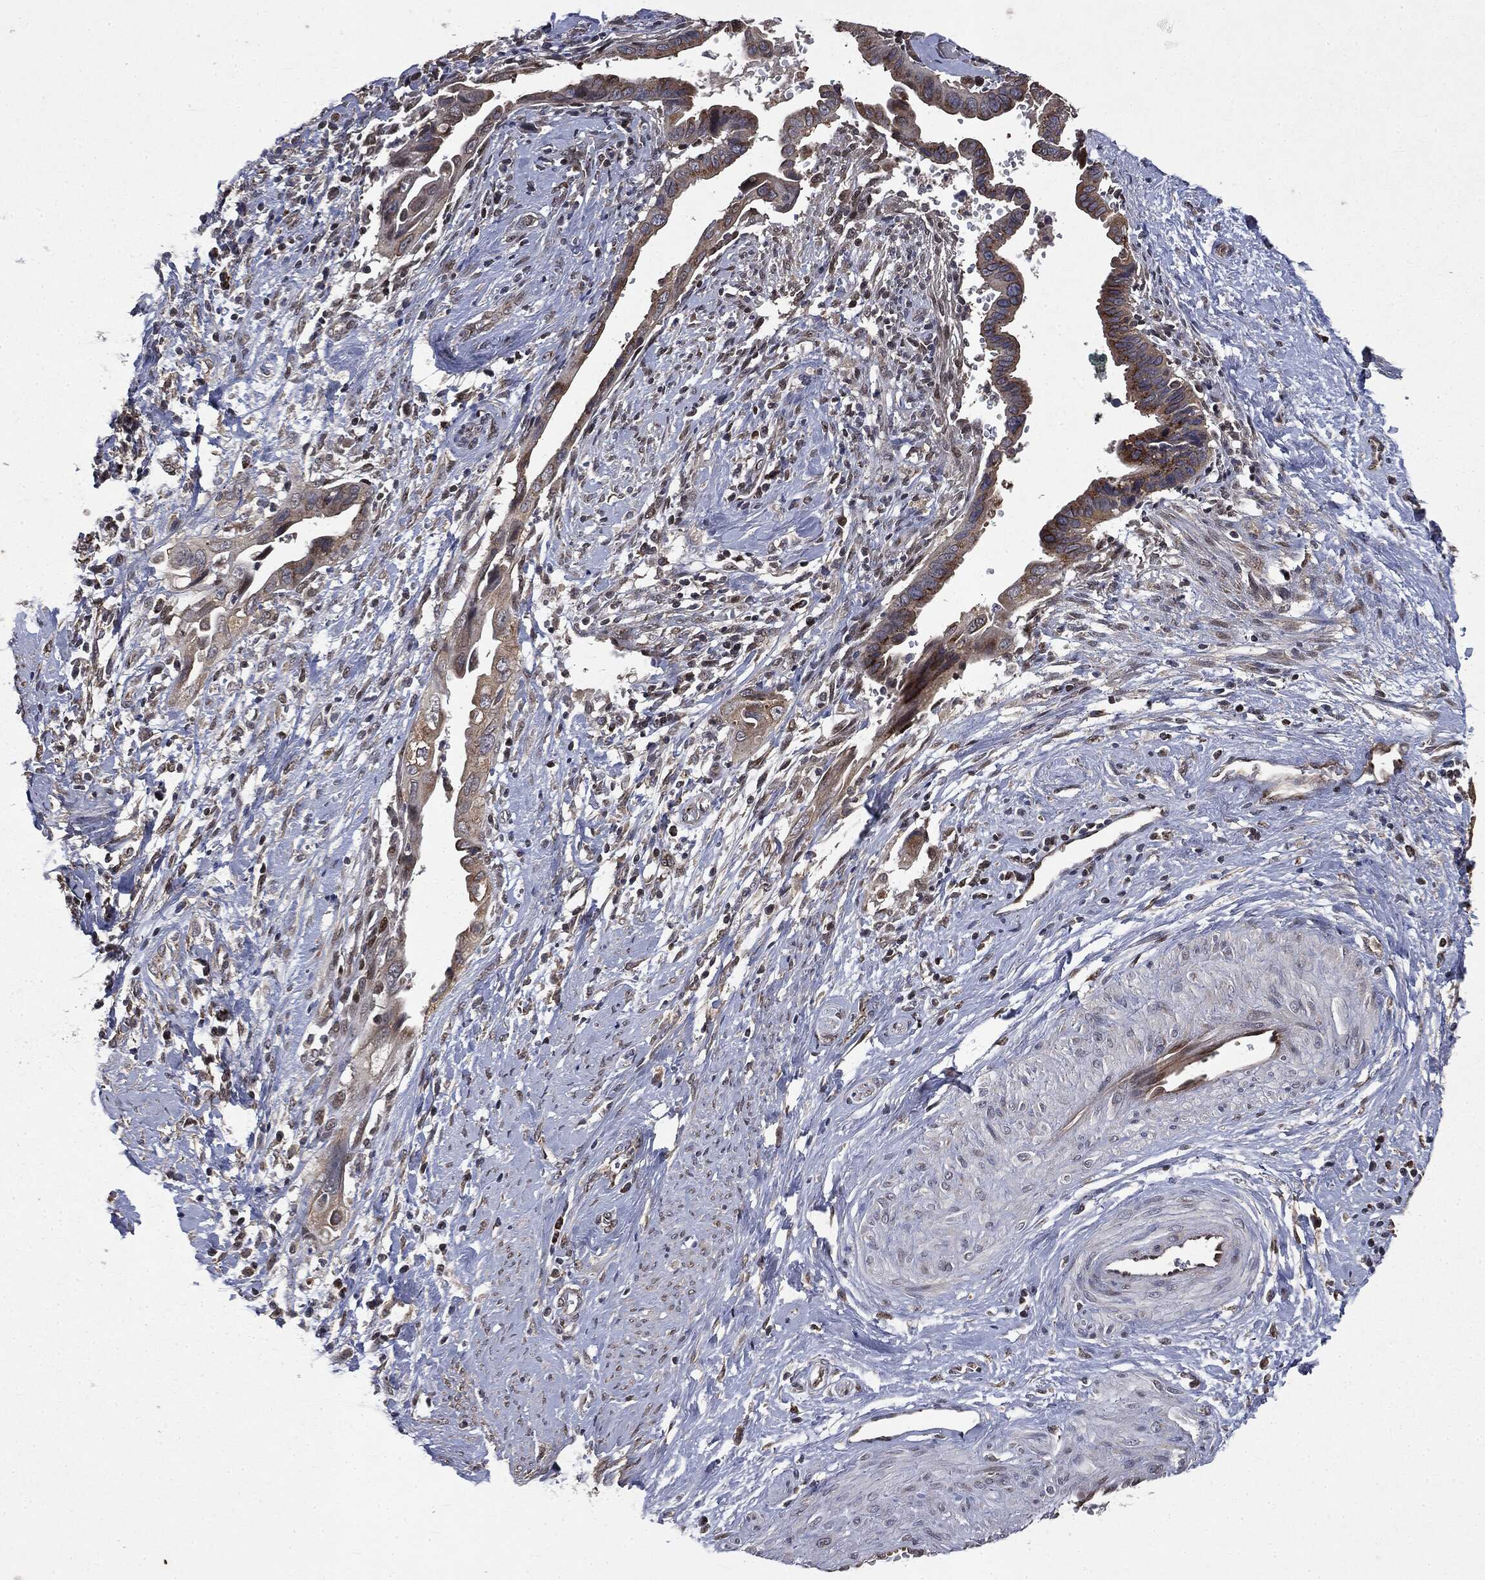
{"staining": {"intensity": "moderate", "quantity": "25%-75%", "location": "cytoplasmic/membranous"}, "tissue": "cervical cancer", "cell_type": "Tumor cells", "image_type": "cancer", "snomed": [{"axis": "morphology", "description": "Adenocarcinoma, NOS"}, {"axis": "topography", "description": "Cervix"}], "caption": "DAB (3,3'-diaminobenzidine) immunohistochemical staining of cervical cancer (adenocarcinoma) reveals moderate cytoplasmic/membranous protein positivity in approximately 25%-75% of tumor cells. The protein is stained brown, and the nuclei are stained in blue (DAB IHC with brightfield microscopy, high magnification).", "gene": "PLPPR2", "patient": {"sex": "female", "age": 42}}